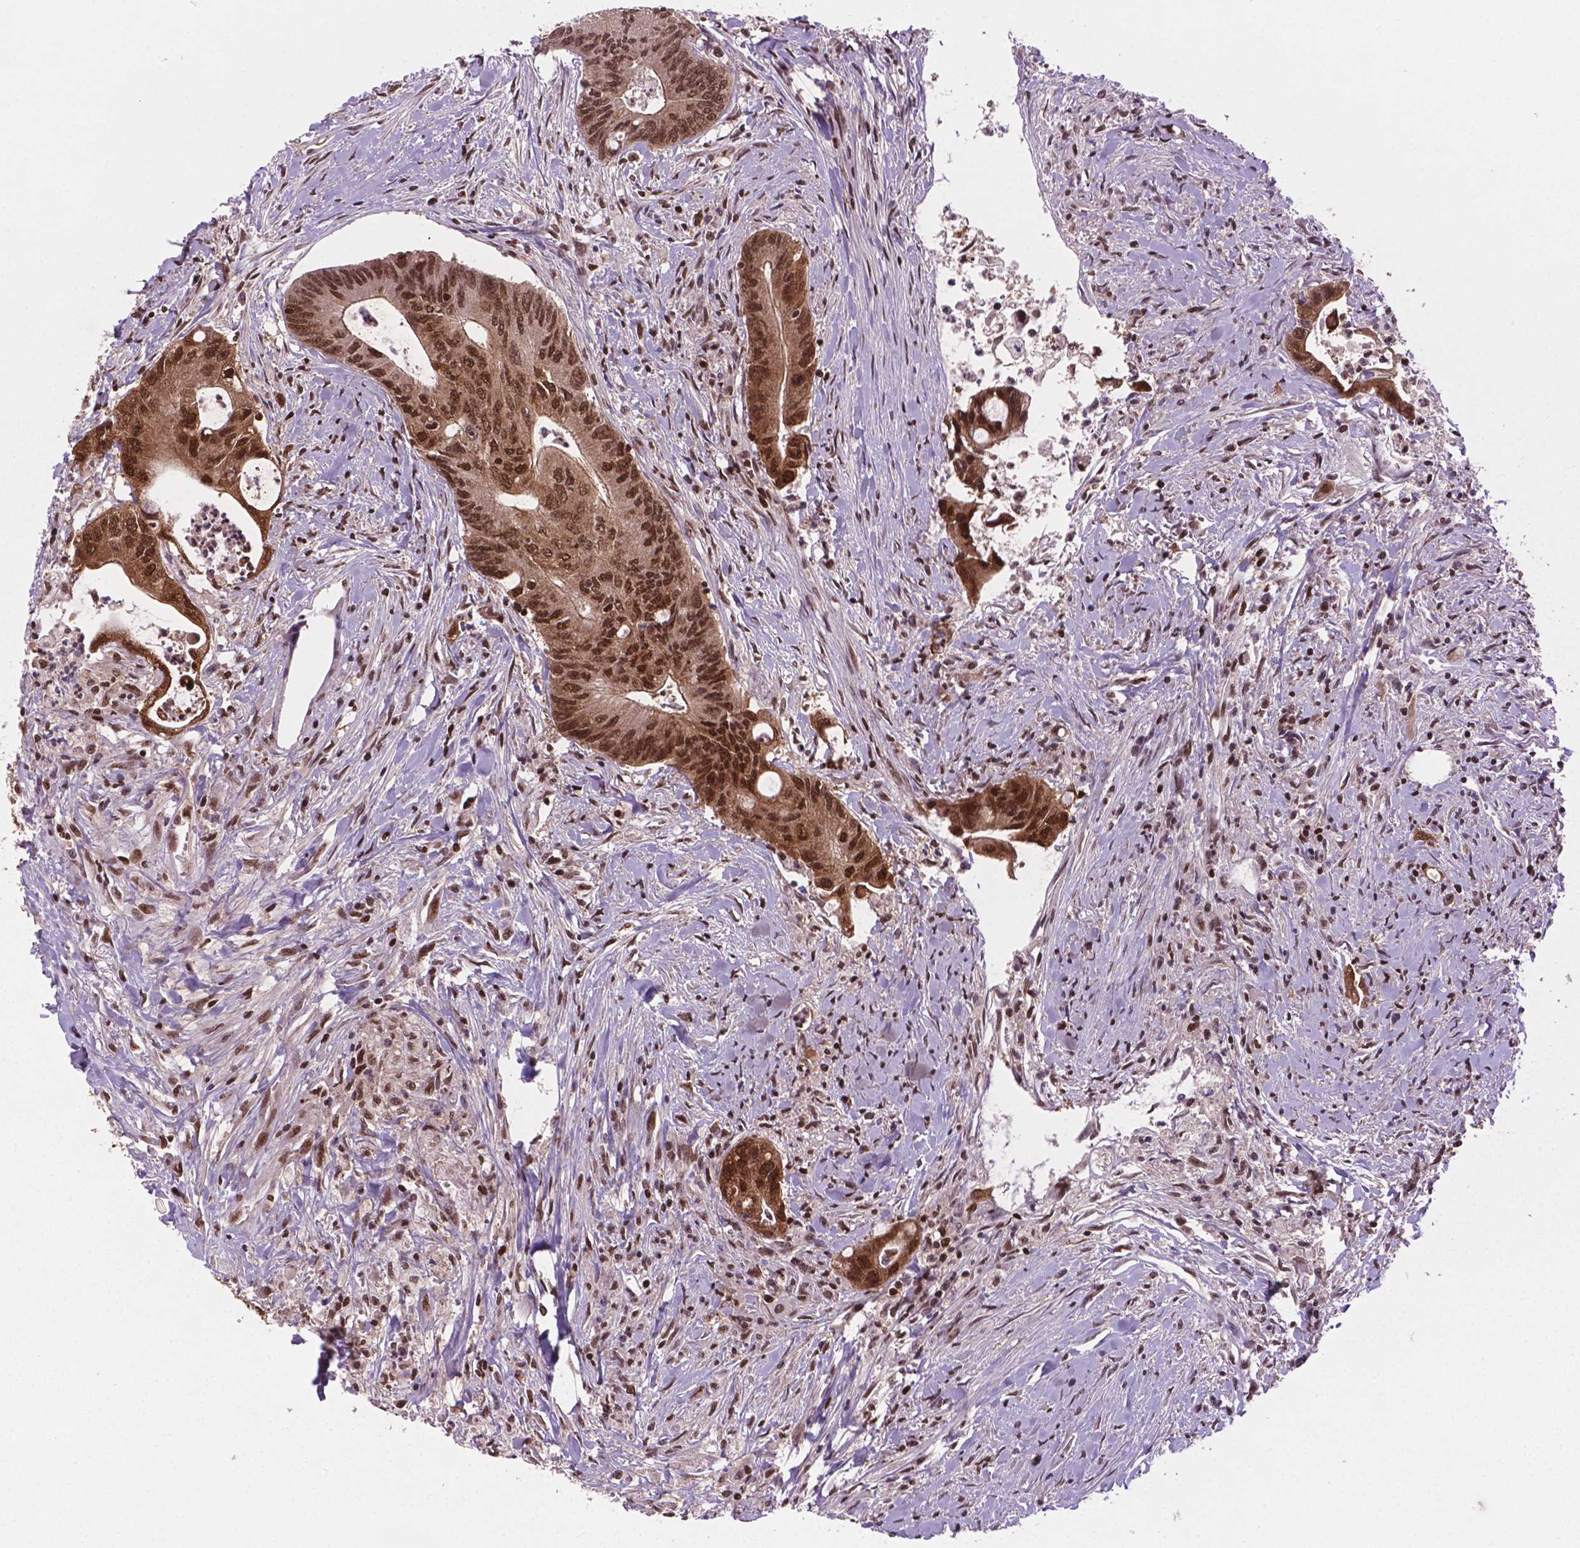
{"staining": {"intensity": "strong", "quantity": ">75%", "location": "cytoplasmic/membranous,nuclear"}, "tissue": "colorectal cancer", "cell_type": "Tumor cells", "image_type": "cancer", "snomed": [{"axis": "morphology", "description": "Adenocarcinoma, NOS"}, {"axis": "topography", "description": "Rectum"}], "caption": "Immunohistochemical staining of human adenocarcinoma (colorectal) exhibits high levels of strong cytoplasmic/membranous and nuclear protein expression in approximately >75% of tumor cells.", "gene": "SIRT6", "patient": {"sex": "male", "age": 59}}